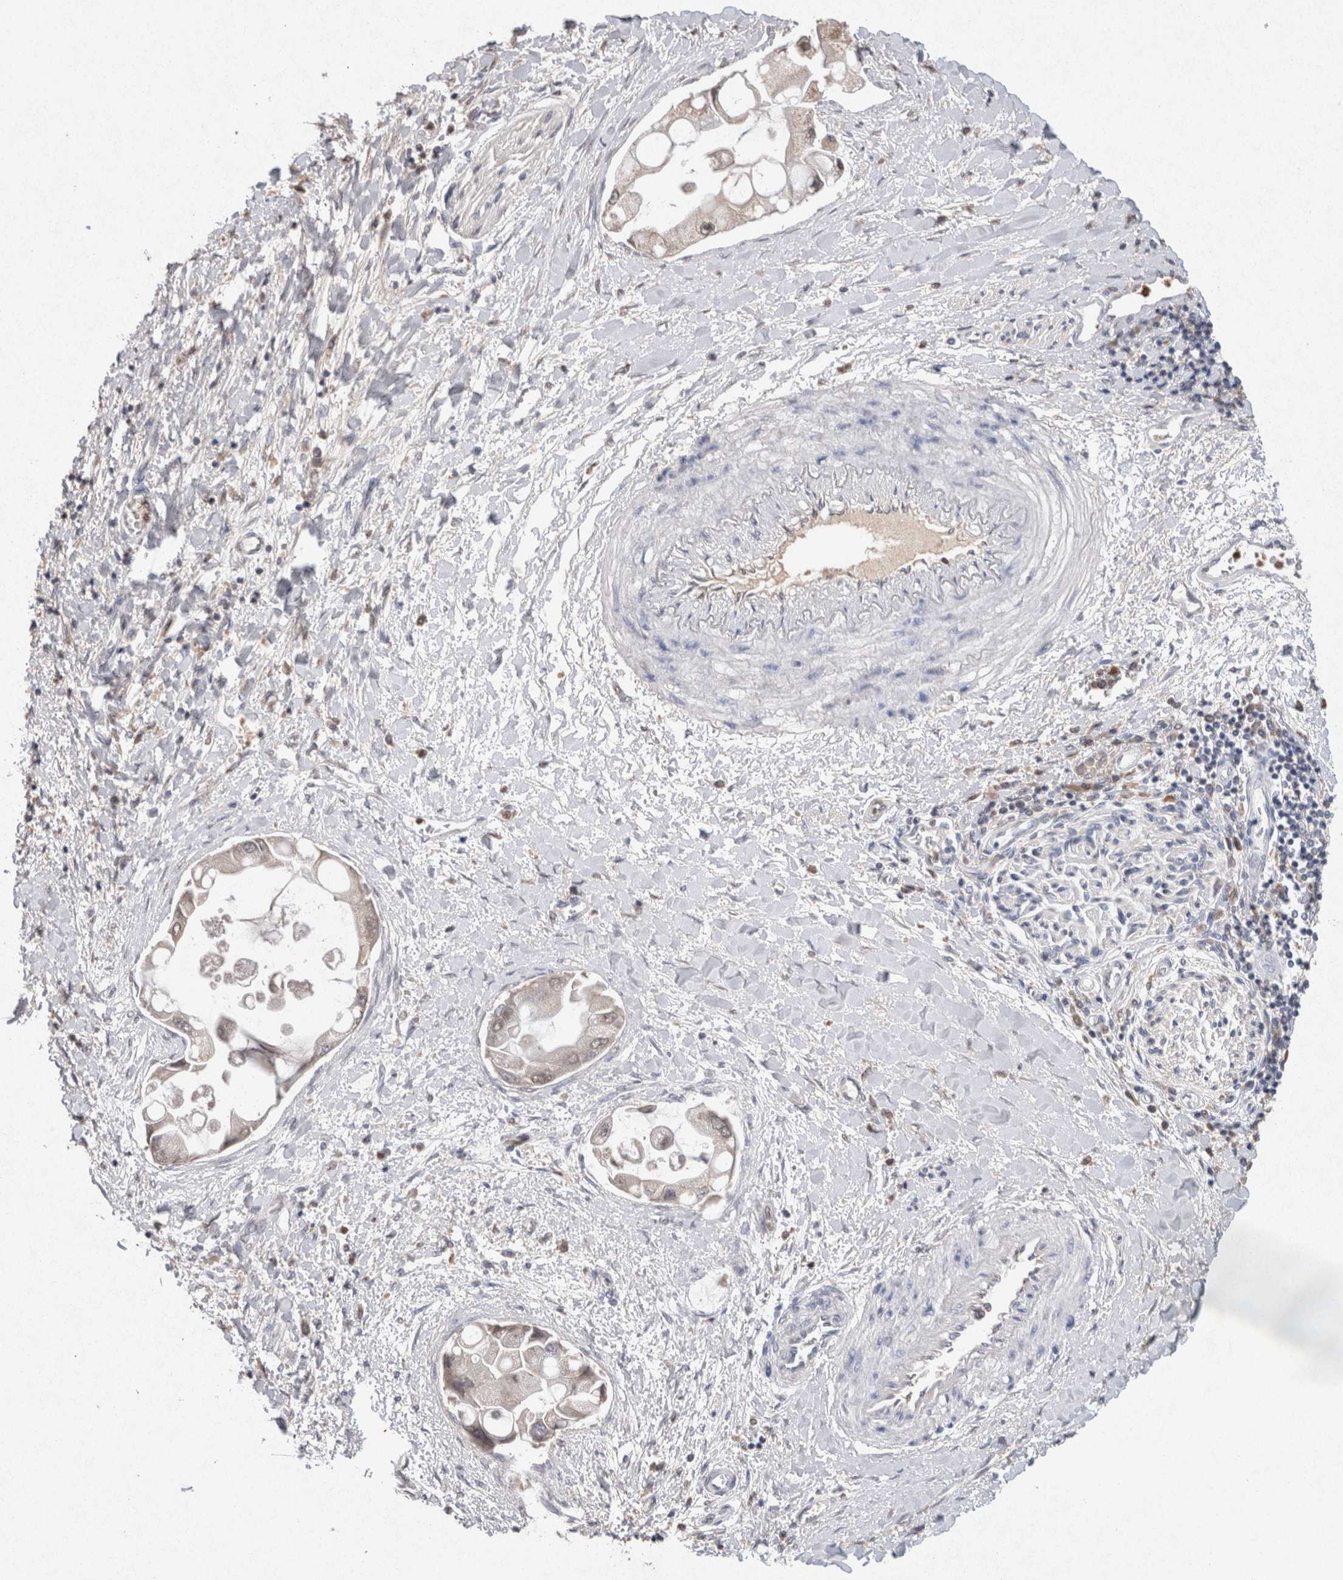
{"staining": {"intensity": "weak", "quantity": "25%-75%", "location": "nuclear"}, "tissue": "liver cancer", "cell_type": "Tumor cells", "image_type": "cancer", "snomed": [{"axis": "morphology", "description": "Cholangiocarcinoma"}, {"axis": "topography", "description": "Liver"}], "caption": "Tumor cells demonstrate low levels of weak nuclear expression in approximately 25%-75% of cells in liver cancer. (DAB IHC, brown staining for protein, blue staining for nuclei).", "gene": "FABP7", "patient": {"sex": "male", "age": 50}}